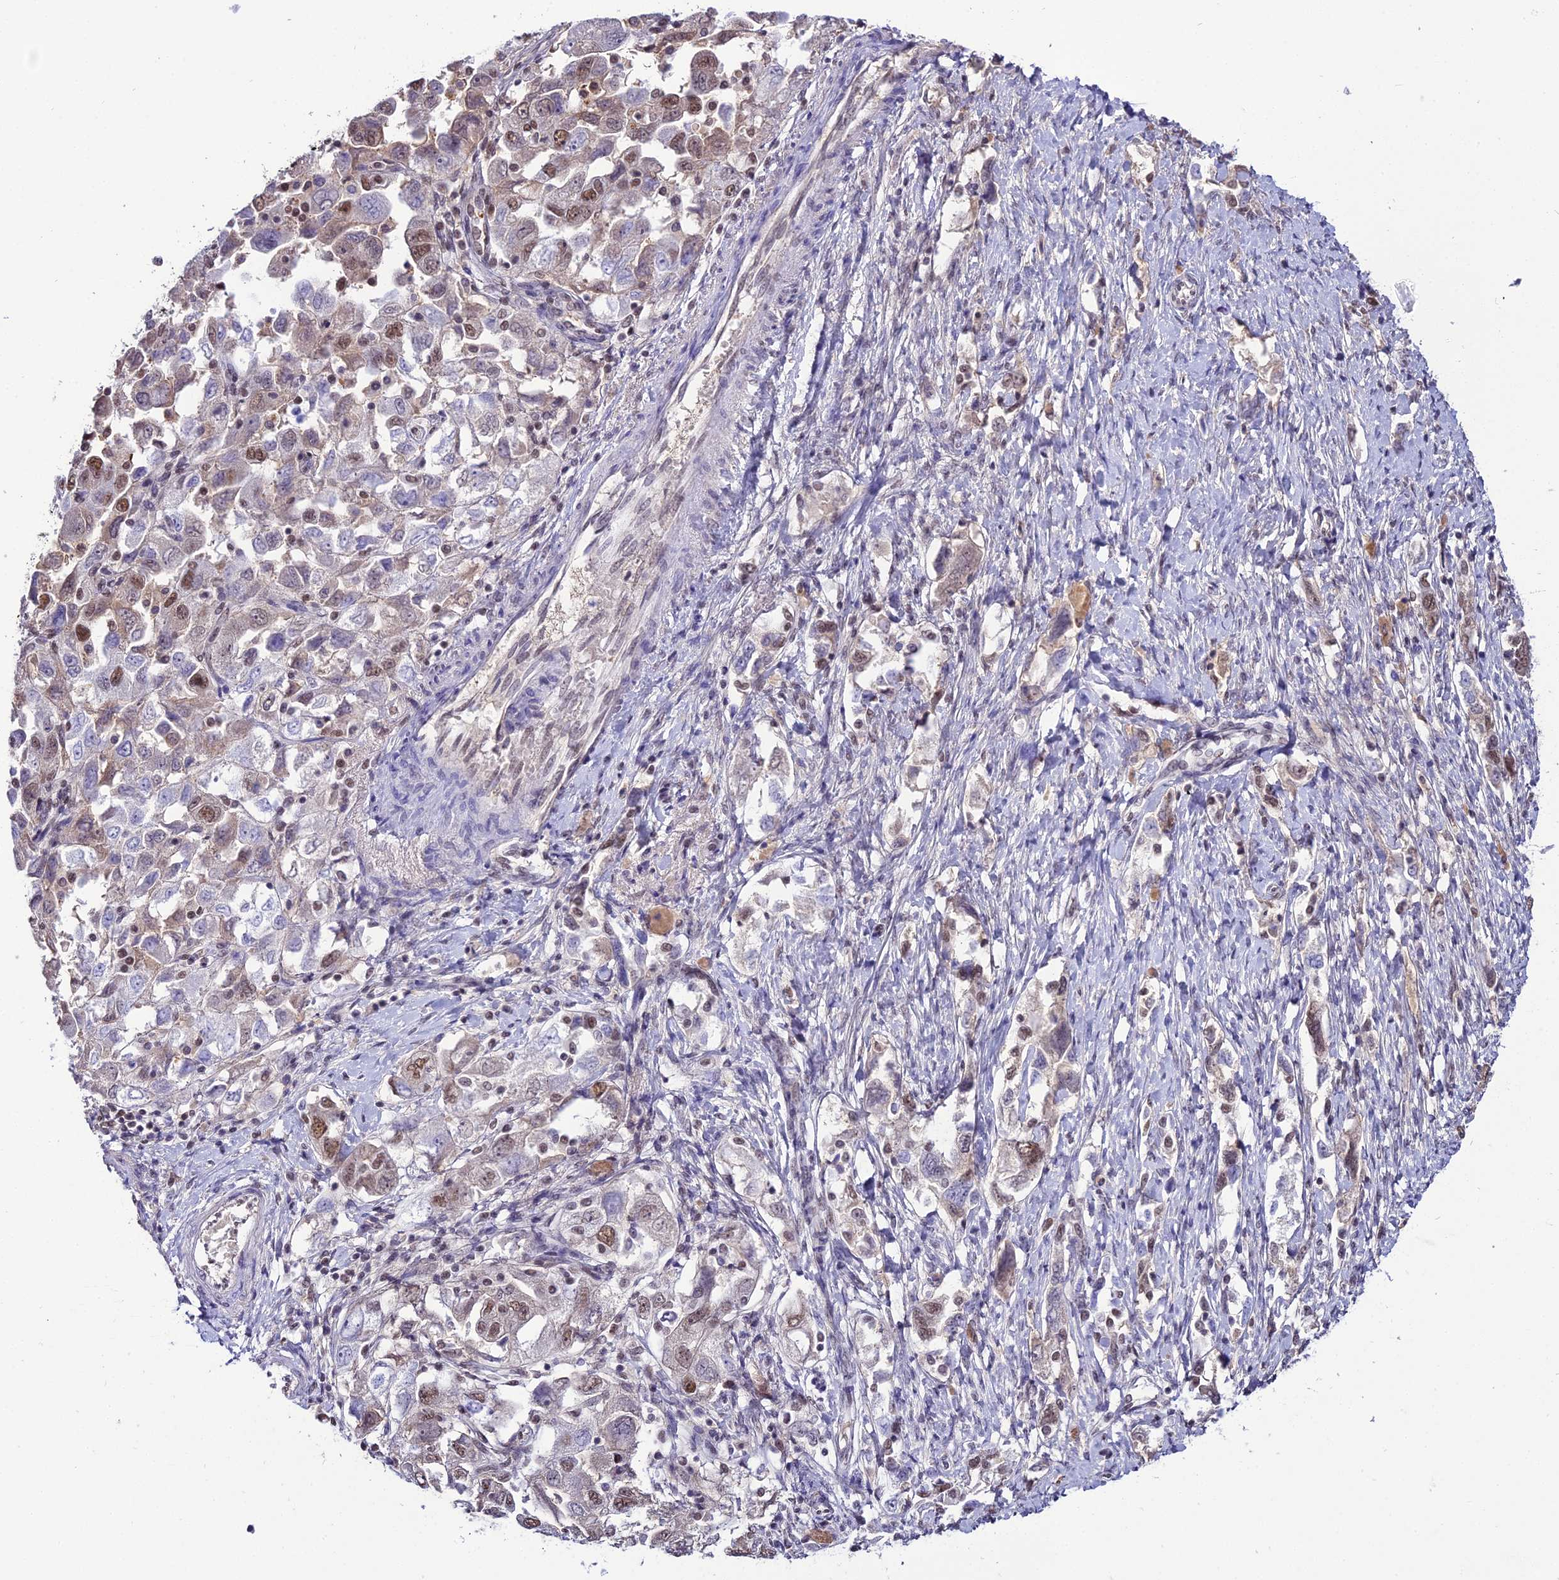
{"staining": {"intensity": "moderate", "quantity": "<25%", "location": "nuclear"}, "tissue": "ovarian cancer", "cell_type": "Tumor cells", "image_type": "cancer", "snomed": [{"axis": "morphology", "description": "Carcinoma, NOS"}, {"axis": "morphology", "description": "Cystadenocarcinoma, serous, NOS"}, {"axis": "topography", "description": "Ovary"}], "caption": "The immunohistochemical stain highlights moderate nuclear expression in tumor cells of ovarian serous cystadenocarcinoma tissue.", "gene": "RBM12", "patient": {"sex": "female", "age": 69}}